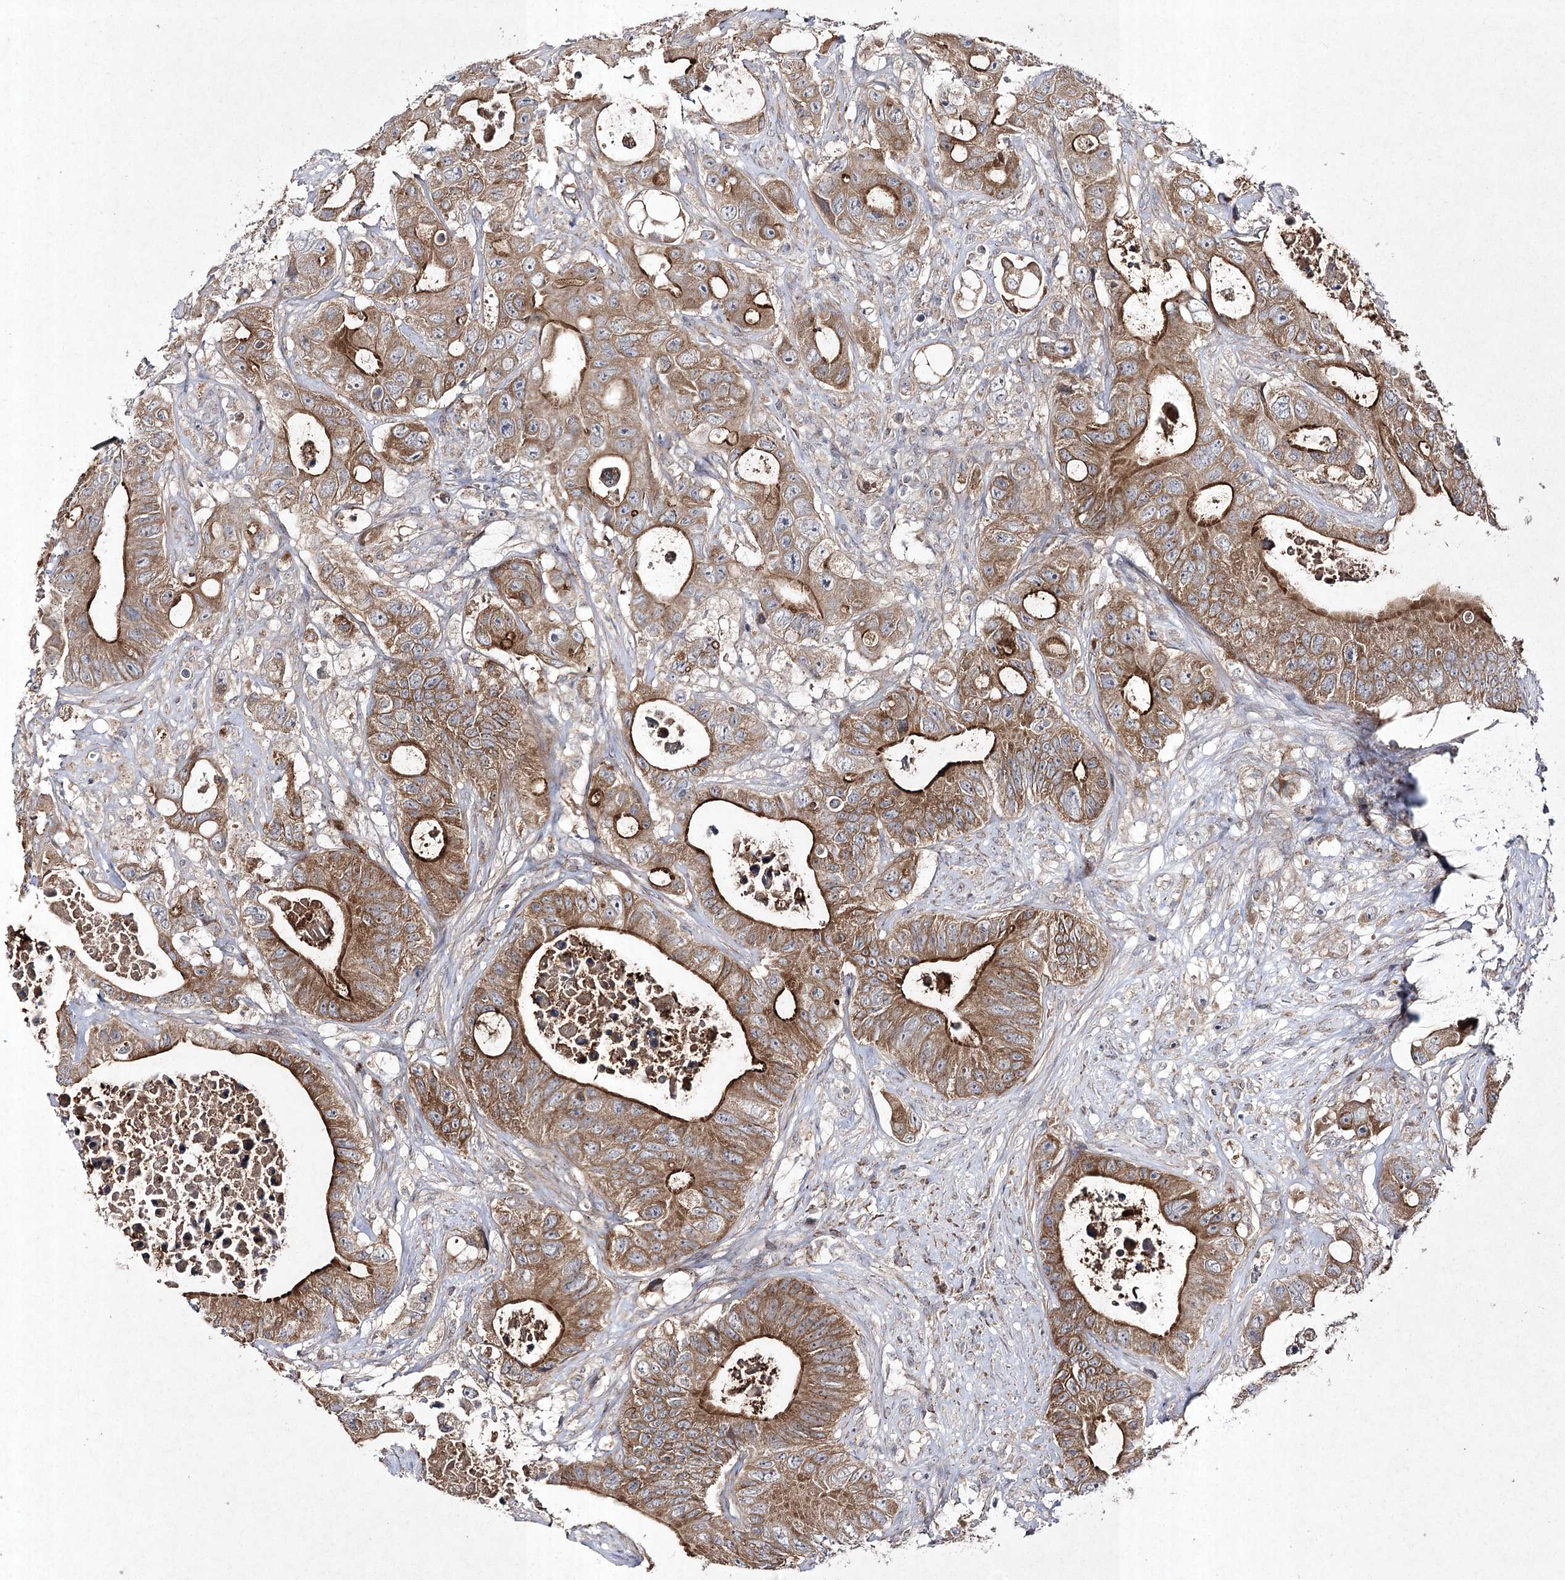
{"staining": {"intensity": "strong", "quantity": ">75%", "location": "cytoplasmic/membranous"}, "tissue": "colorectal cancer", "cell_type": "Tumor cells", "image_type": "cancer", "snomed": [{"axis": "morphology", "description": "Adenocarcinoma, NOS"}, {"axis": "topography", "description": "Colon"}], "caption": "High-magnification brightfield microscopy of colorectal cancer (adenocarcinoma) stained with DAB (brown) and counterstained with hematoxylin (blue). tumor cells exhibit strong cytoplasmic/membranous positivity is identified in about>75% of cells. The staining was performed using DAB to visualize the protein expression in brown, while the nuclei were stained in blue with hematoxylin (Magnification: 20x).", "gene": "FANCL", "patient": {"sex": "female", "age": 46}}